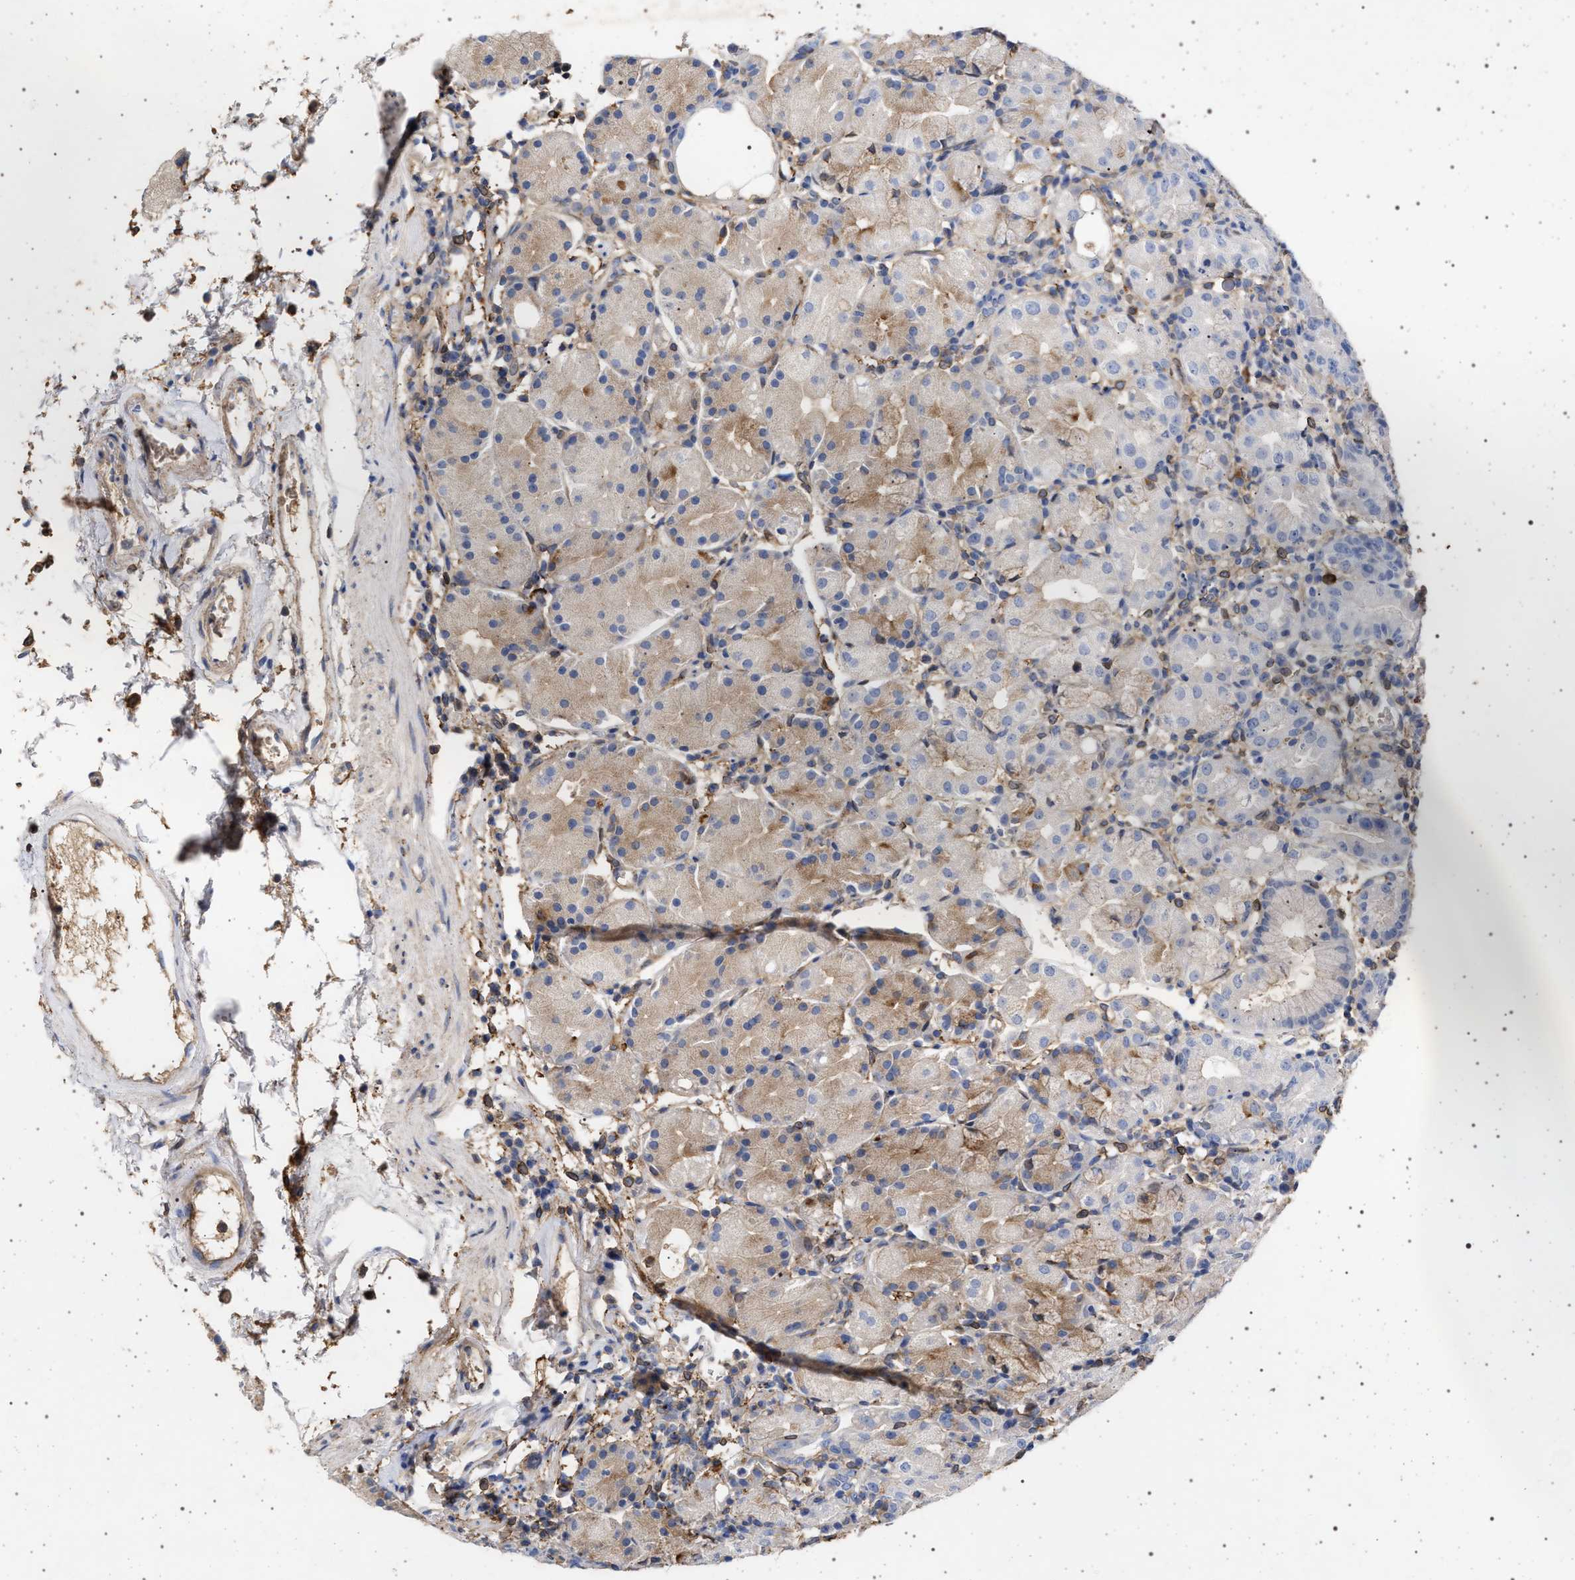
{"staining": {"intensity": "weak", "quantity": "25%-75%", "location": "cytoplasmic/membranous"}, "tissue": "stomach", "cell_type": "Glandular cells", "image_type": "normal", "snomed": [{"axis": "morphology", "description": "Normal tissue, NOS"}, {"axis": "topography", "description": "Stomach"}, {"axis": "topography", "description": "Stomach, lower"}], "caption": "A histopathology image of human stomach stained for a protein displays weak cytoplasmic/membranous brown staining in glandular cells.", "gene": "PLG", "patient": {"sex": "female", "age": 75}}